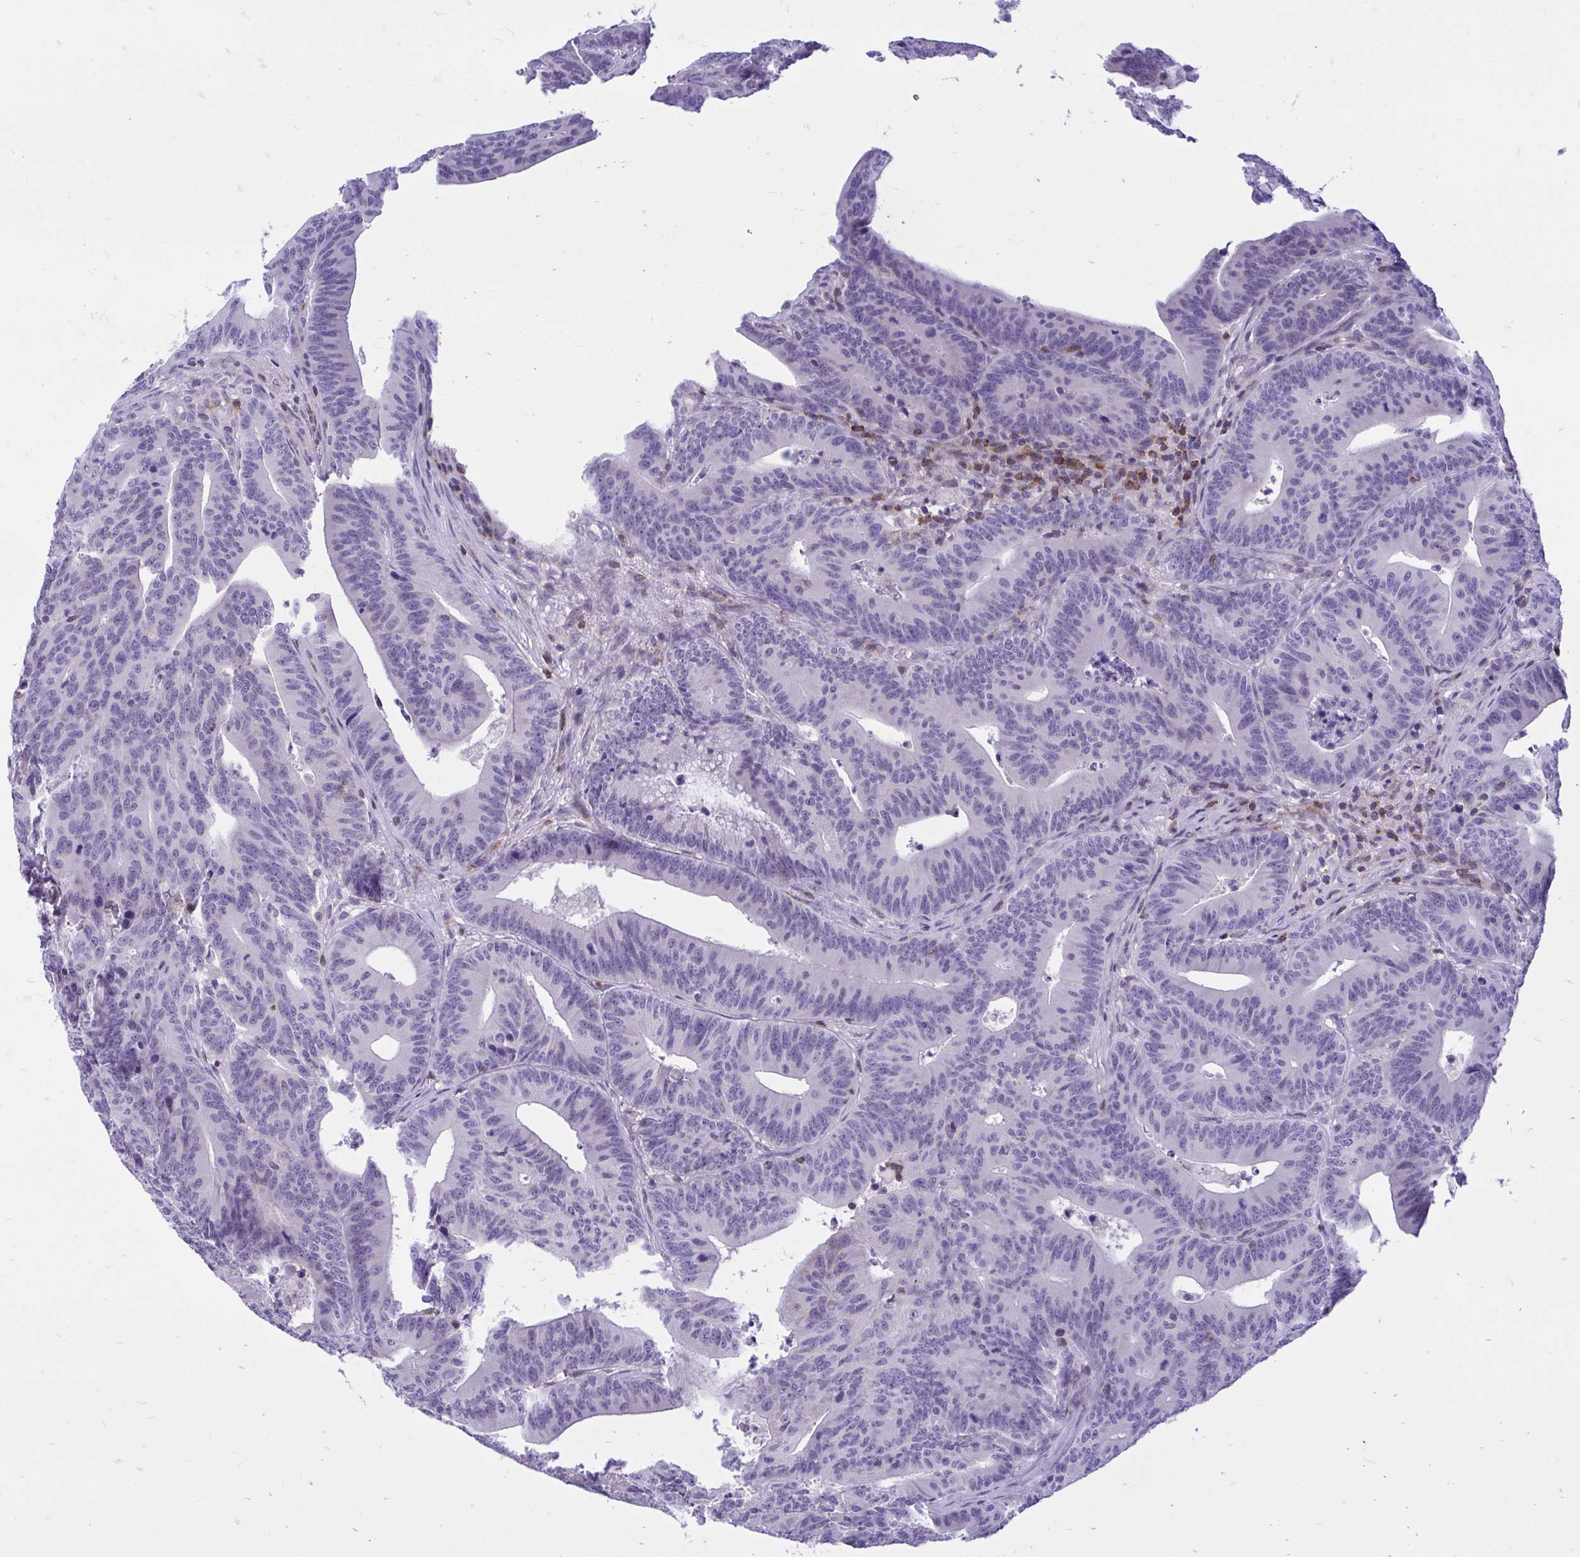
{"staining": {"intensity": "negative", "quantity": "none", "location": "none"}, "tissue": "colorectal cancer", "cell_type": "Tumor cells", "image_type": "cancer", "snomed": [{"axis": "morphology", "description": "Adenocarcinoma, NOS"}, {"axis": "topography", "description": "Colon"}], "caption": "A photomicrograph of colorectal adenocarcinoma stained for a protein shows no brown staining in tumor cells. (DAB (3,3'-diaminobenzidine) IHC, high magnification).", "gene": "CXCL8", "patient": {"sex": "female", "age": 78}}